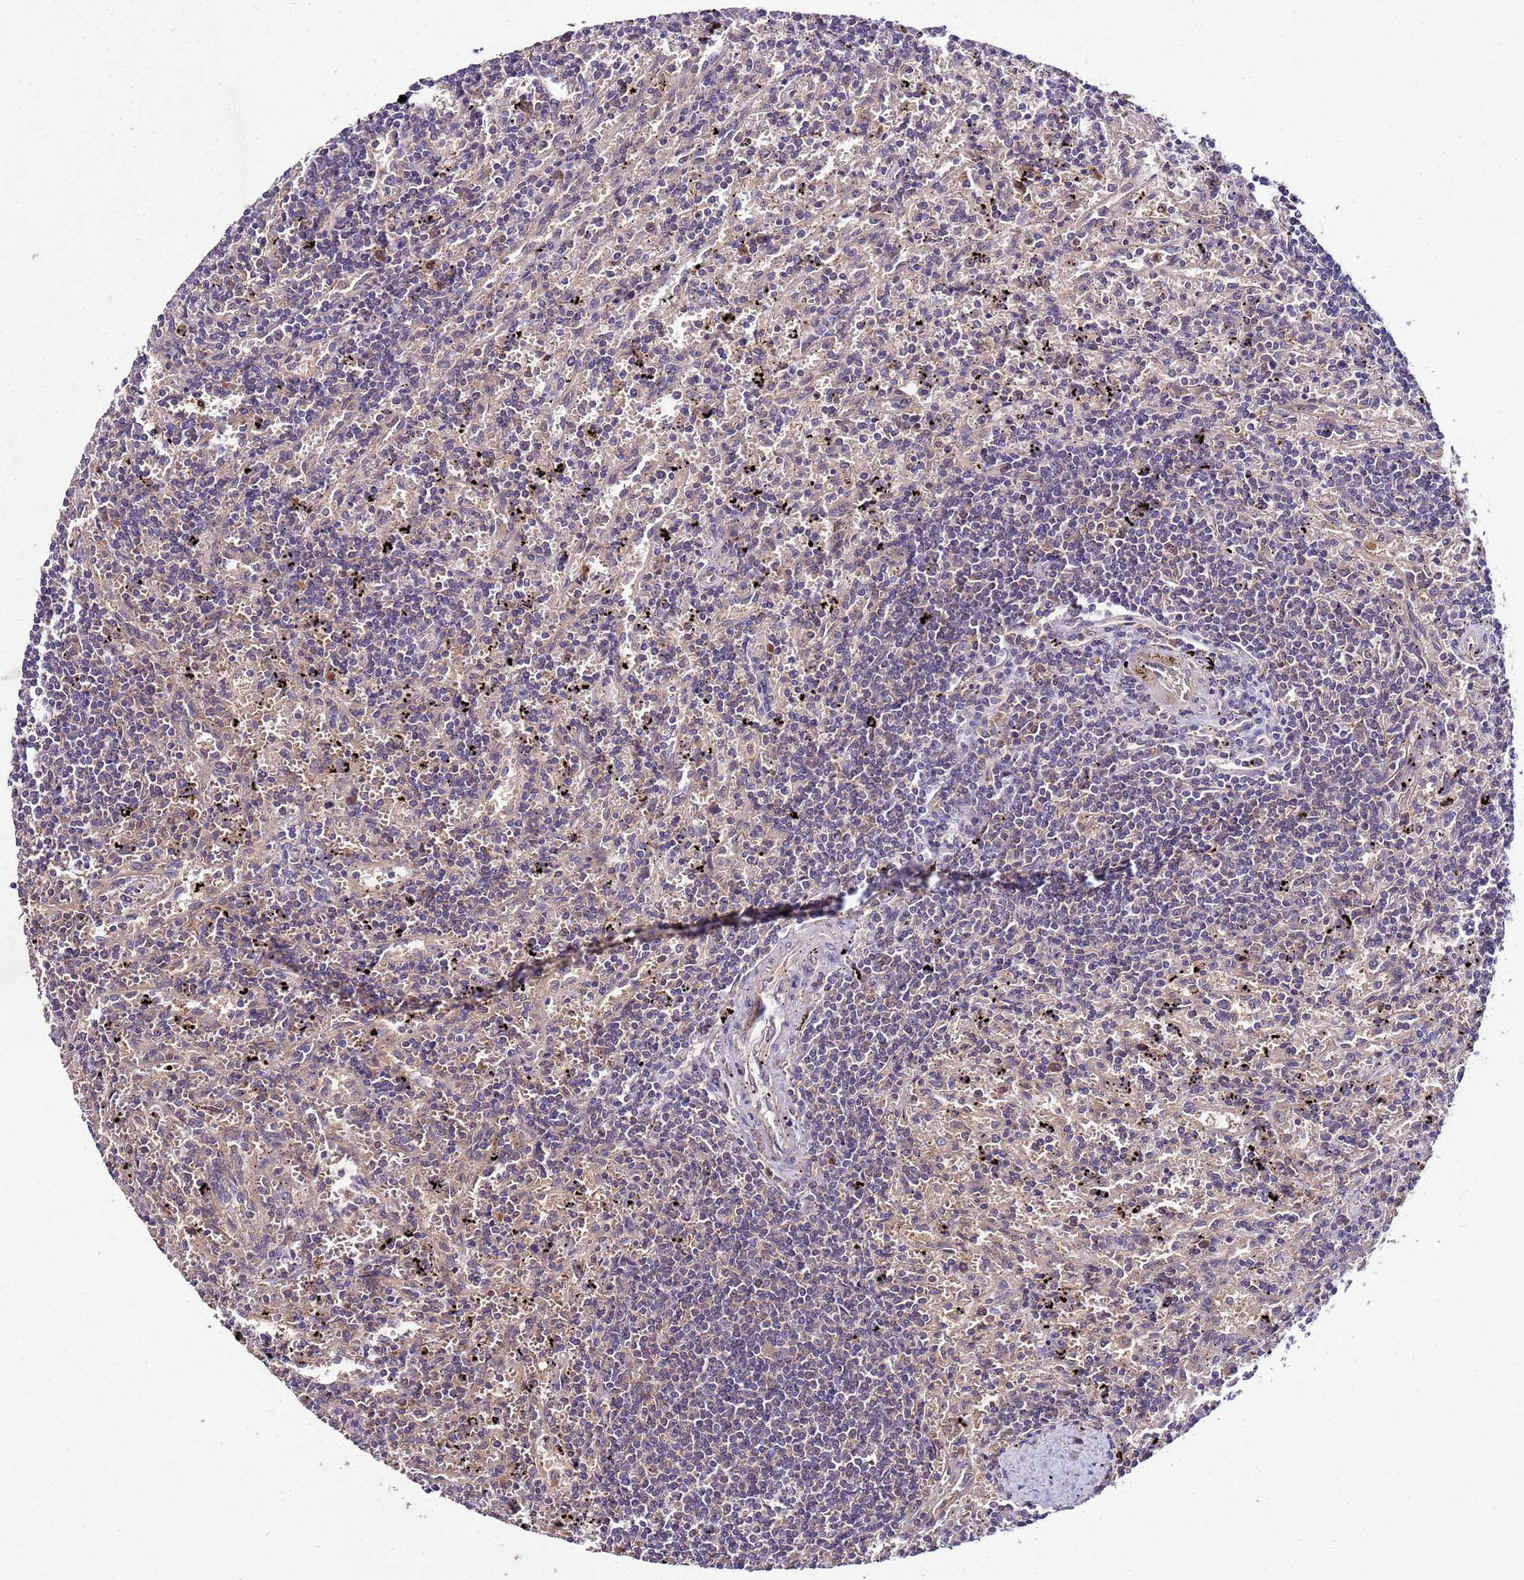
{"staining": {"intensity": "negative", "quantity": "none", "location": "none"}, "tissue": "lymphoma", "cell_type": "Tumor cells", "image_type": "cancer", "snomed": [{"axis": "morphology", "description": "Malignant lymphoma, non-Hodgkin's type, Low grade"}, {"axis": "topography", "description": "Spleen"}], "caption": "Image shows no significant protein positivity in tumor cells of malignant lymphoma, non-Hodgkin's type (low-grade).", "gene": "GSPT2", "patient": {"sex": "male", "age": 76}}